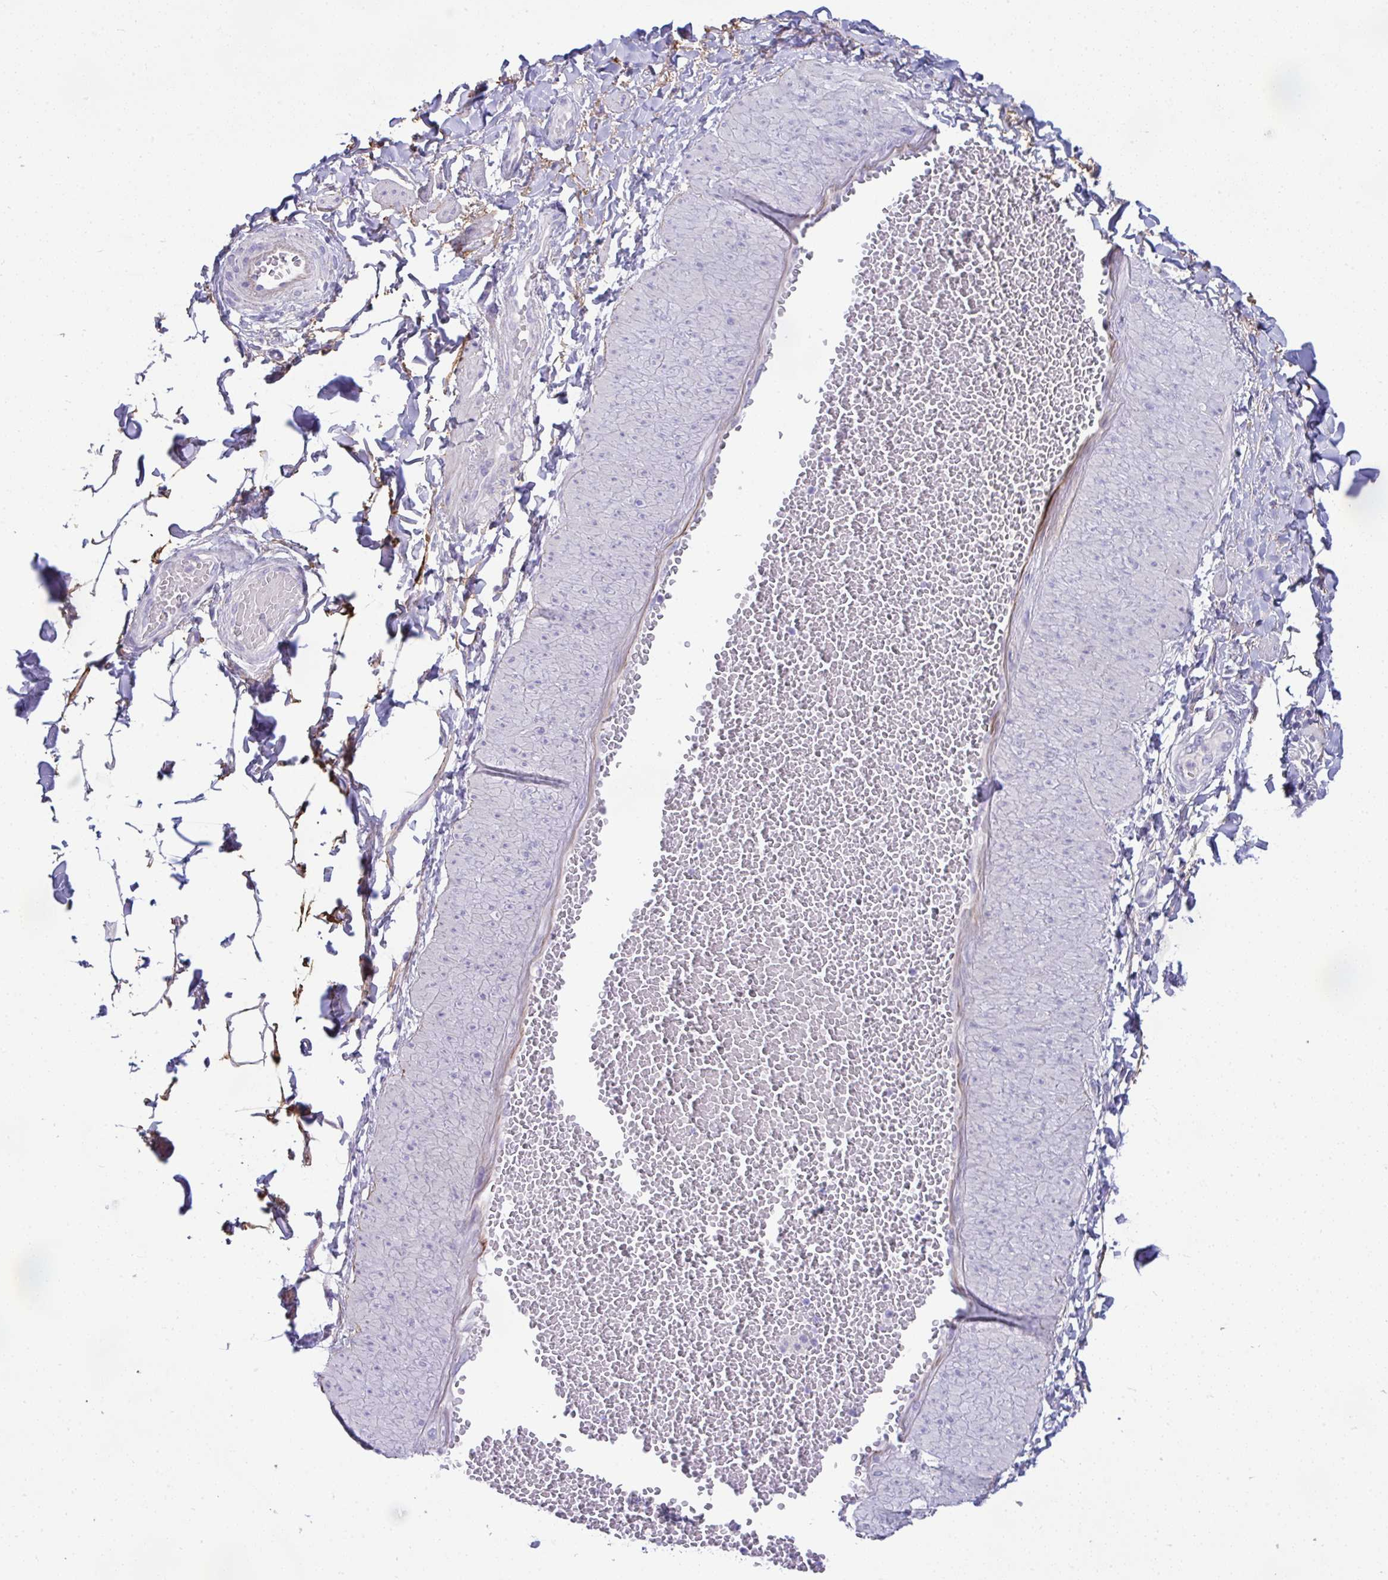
{"staining": {"intensity": "negative", "quantity": "none", "location": "none"}, "tissue": "soft tissue", "cell_type": "Fibroblasts", "image_type": "normal", "snomed": [{"axis": "morphology", "description": "Normal tissue, NOS"}, {"axis": "topography", "description": "Epididymis"}, {"axis": "topography", "description": "Peripheral nerve tissue"}], "caption": "Immunohistochemical staining of benign human soft tissue exhibits no significant staining in fibroblasts. (Stains: DAB immunohistochemistry with hematoxylin counter stain, Microscopy: brightfield microscopy at high magnification).", "gene": "PIGZ", "patient": {"sex": "male", "age": 32}}